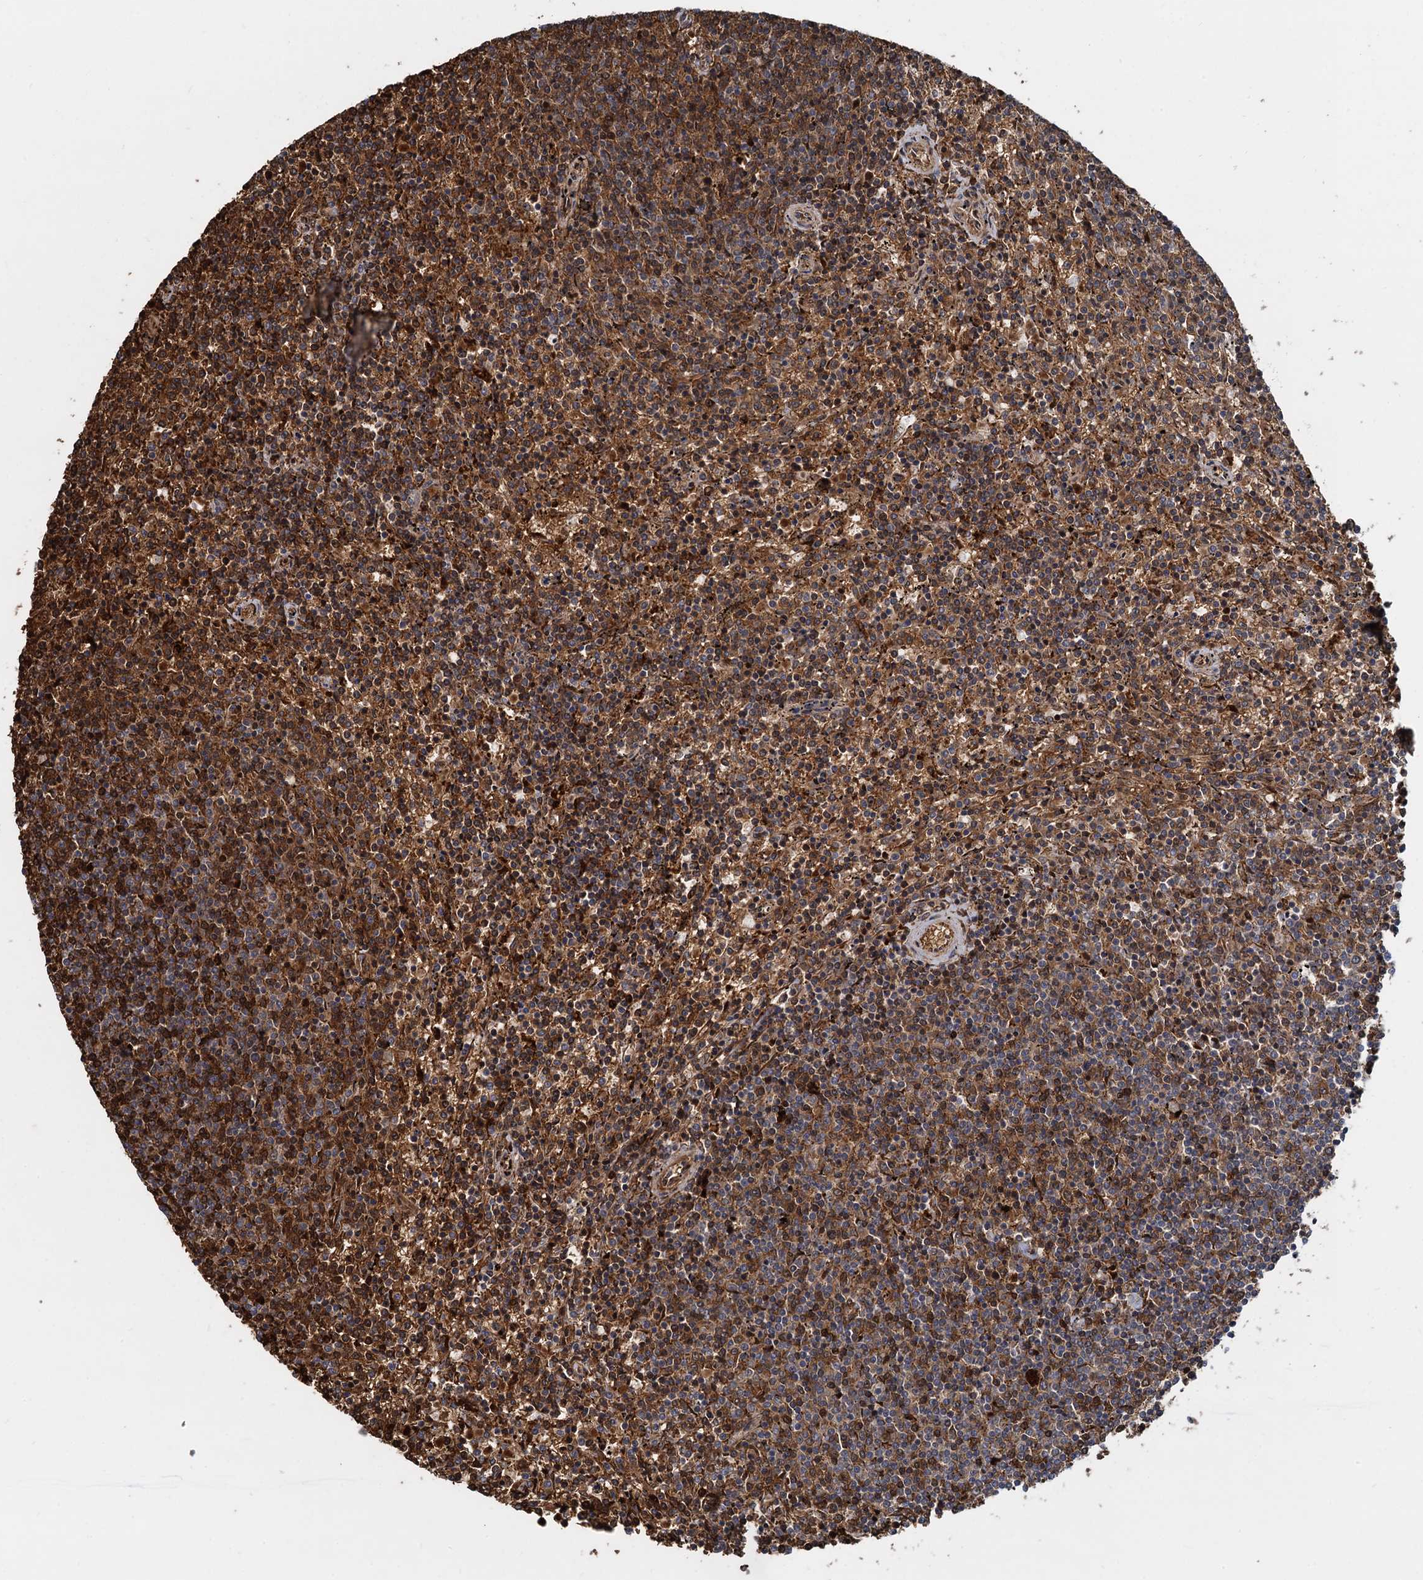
{"staining": {"intensity": "strong", "quantity": ">75%", "location": "cytoplasmic/membranous"}, "tissue": "lymphoma", "cell_type": "Tumor cells", "image_type": "cancer", "snomed": [{"axis": "morphology", "description": "Malignant lymphoma, non-Hodgkin's type, Low grade"}, {"axis": "topography", "description": "Spleen"}], "caption": "Strong cytoplasmic/membranous expression for a protein is identified in about >75% of tumor cells of malignant lymphoma, non-Hodgkin's type (low-grade) using immunohistochemistry (IHC).", "gene": "FANCI", "patient": {"sex": "female", "age": 50}}